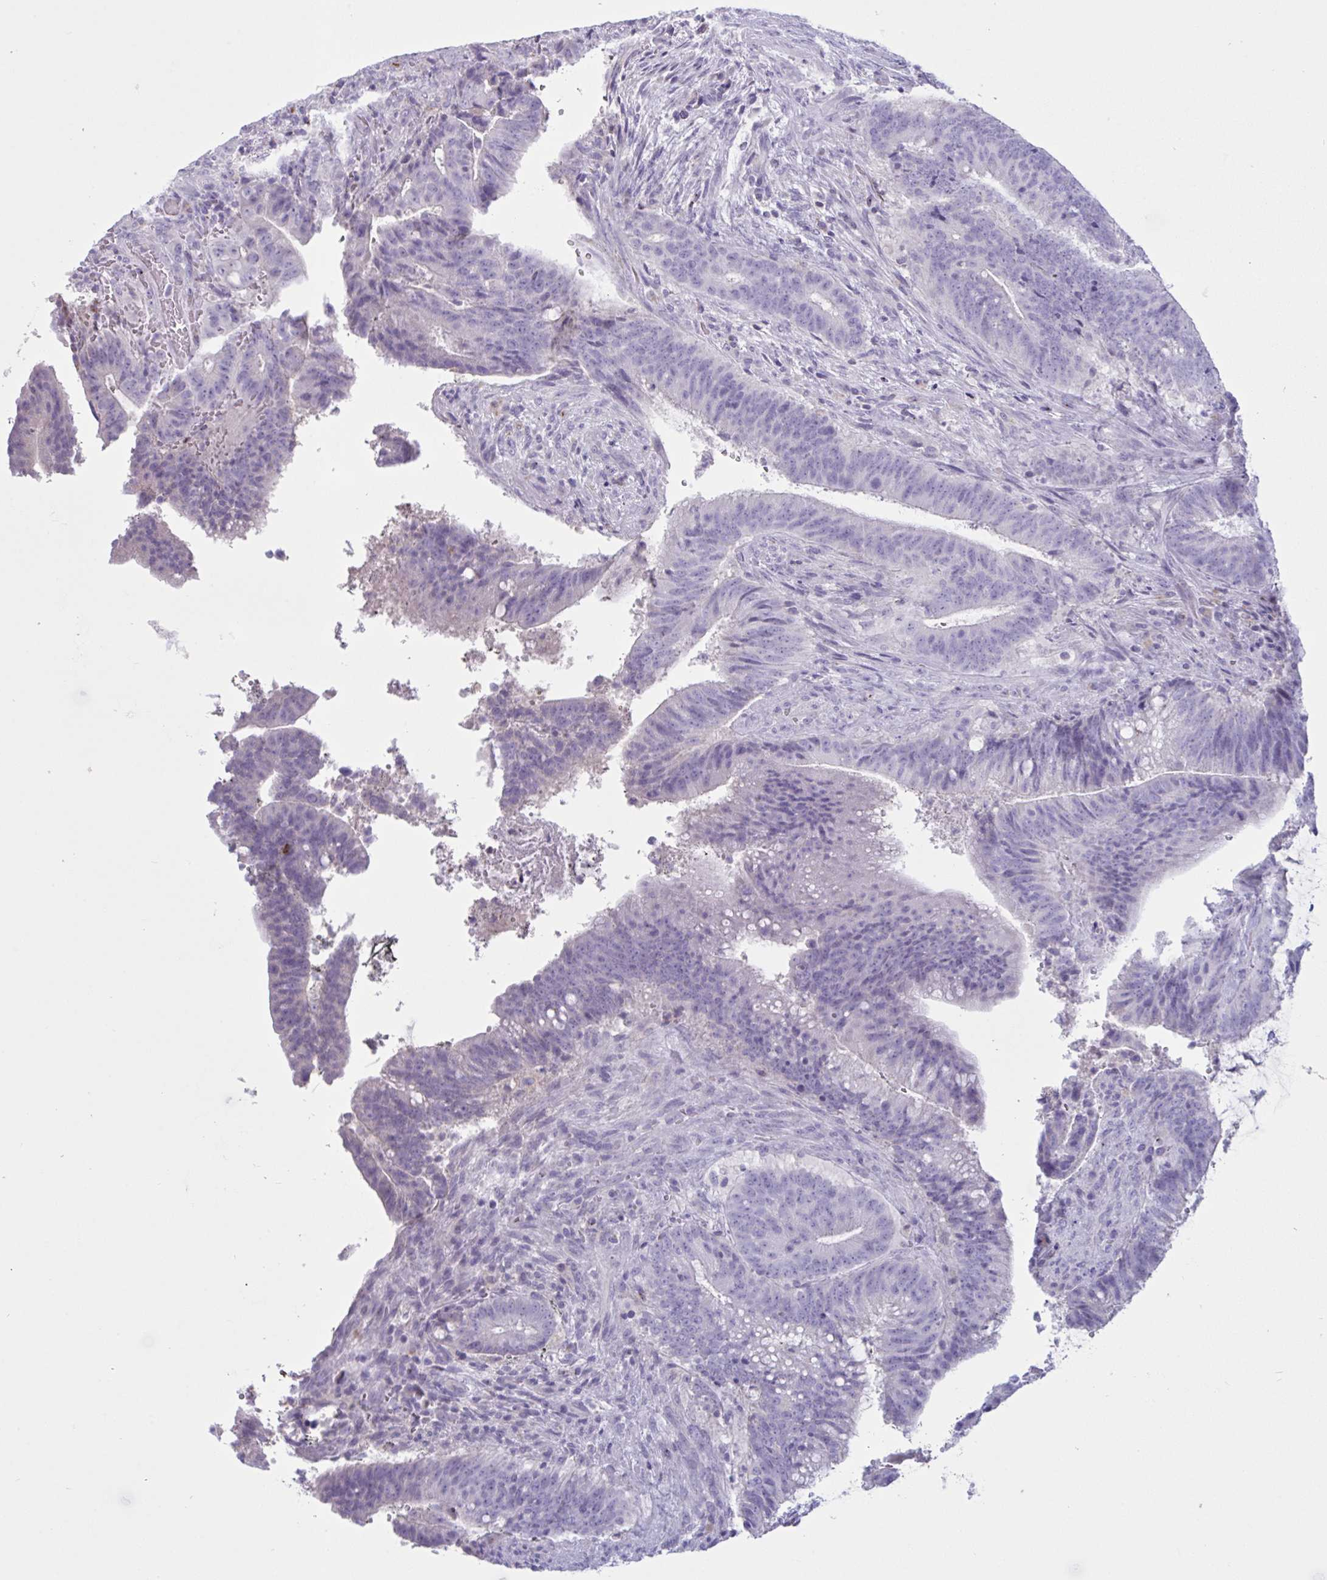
{"staining": {"intensity": "negative", "quantity": "none", "location": "none"}, "tissue": "colorectal cancer", "cell_type": "Tumor cells", "image_type": "cancer", "snomed": [{"axis": "morphology", "description": "Adenocarcinoma, NOS"}, {"axis": "topography", "description": "Colon"}], "caption": "Human adenocarcinoma (colorectal) stained for a protein using immunohistochemistry shows no expression in tumor cells.", "gene": "XCL1", "patient": {"sex": "female", "age": 43}}